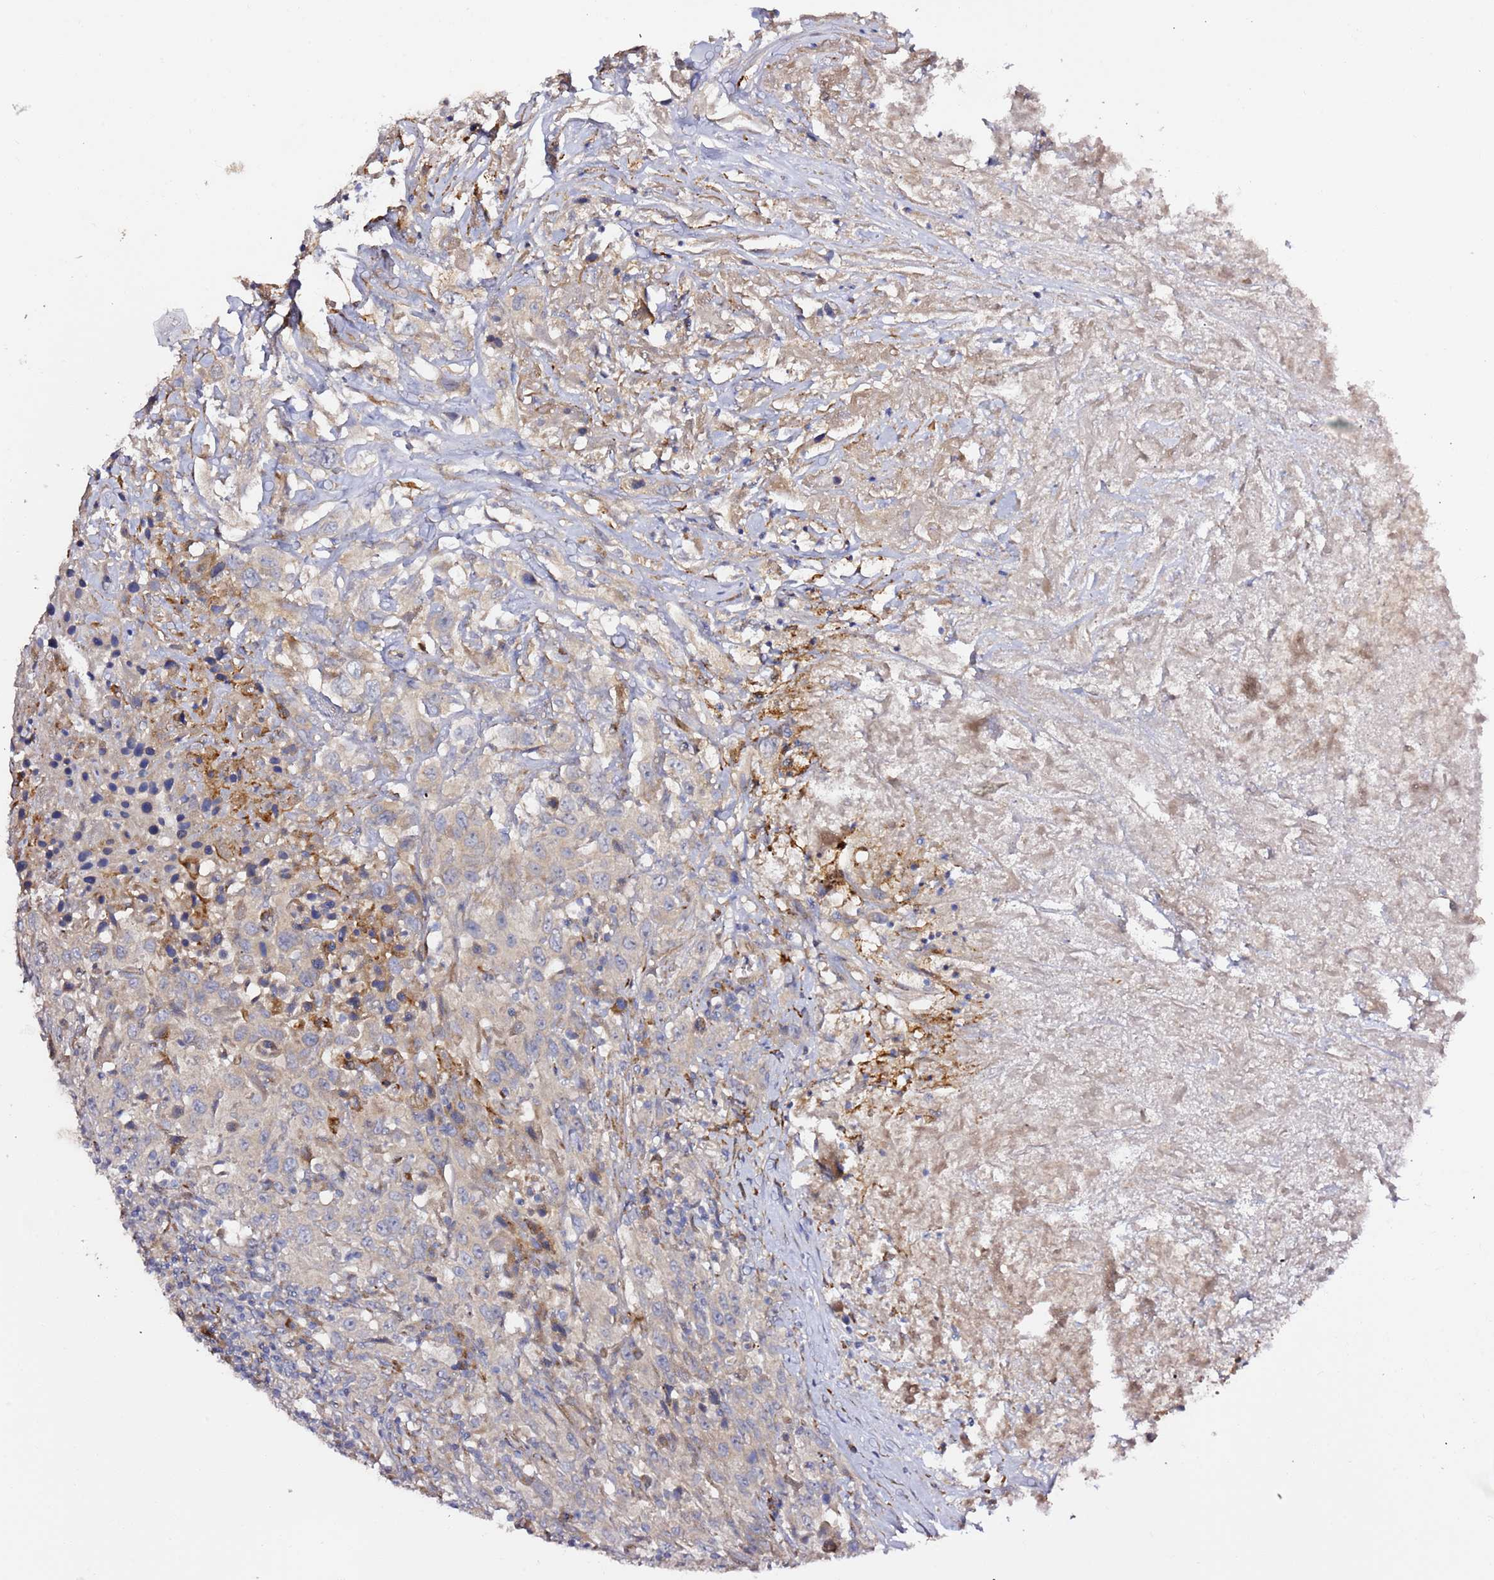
{"staining": {"intensity": "negative", "quantity": "none", "location": "none"}, "tissue": "urothelial cancer", "cell_type": "Tumor cells", "image_type": "cancer", "snomed": [{"axis": "morphology", "description": "Urothelial carcinoma, High grade"}, {"axis": "topography", "description": "Urinary bladder"}], "caption": "Immunohistochemistry (IHC) photomicrograph of high-grade urothelial carcinoma stained for a protein (brown), which displays no expression in tumor cells.", "gene": "HSD17B7", "patient": {"sex": "male", "age": 61}}